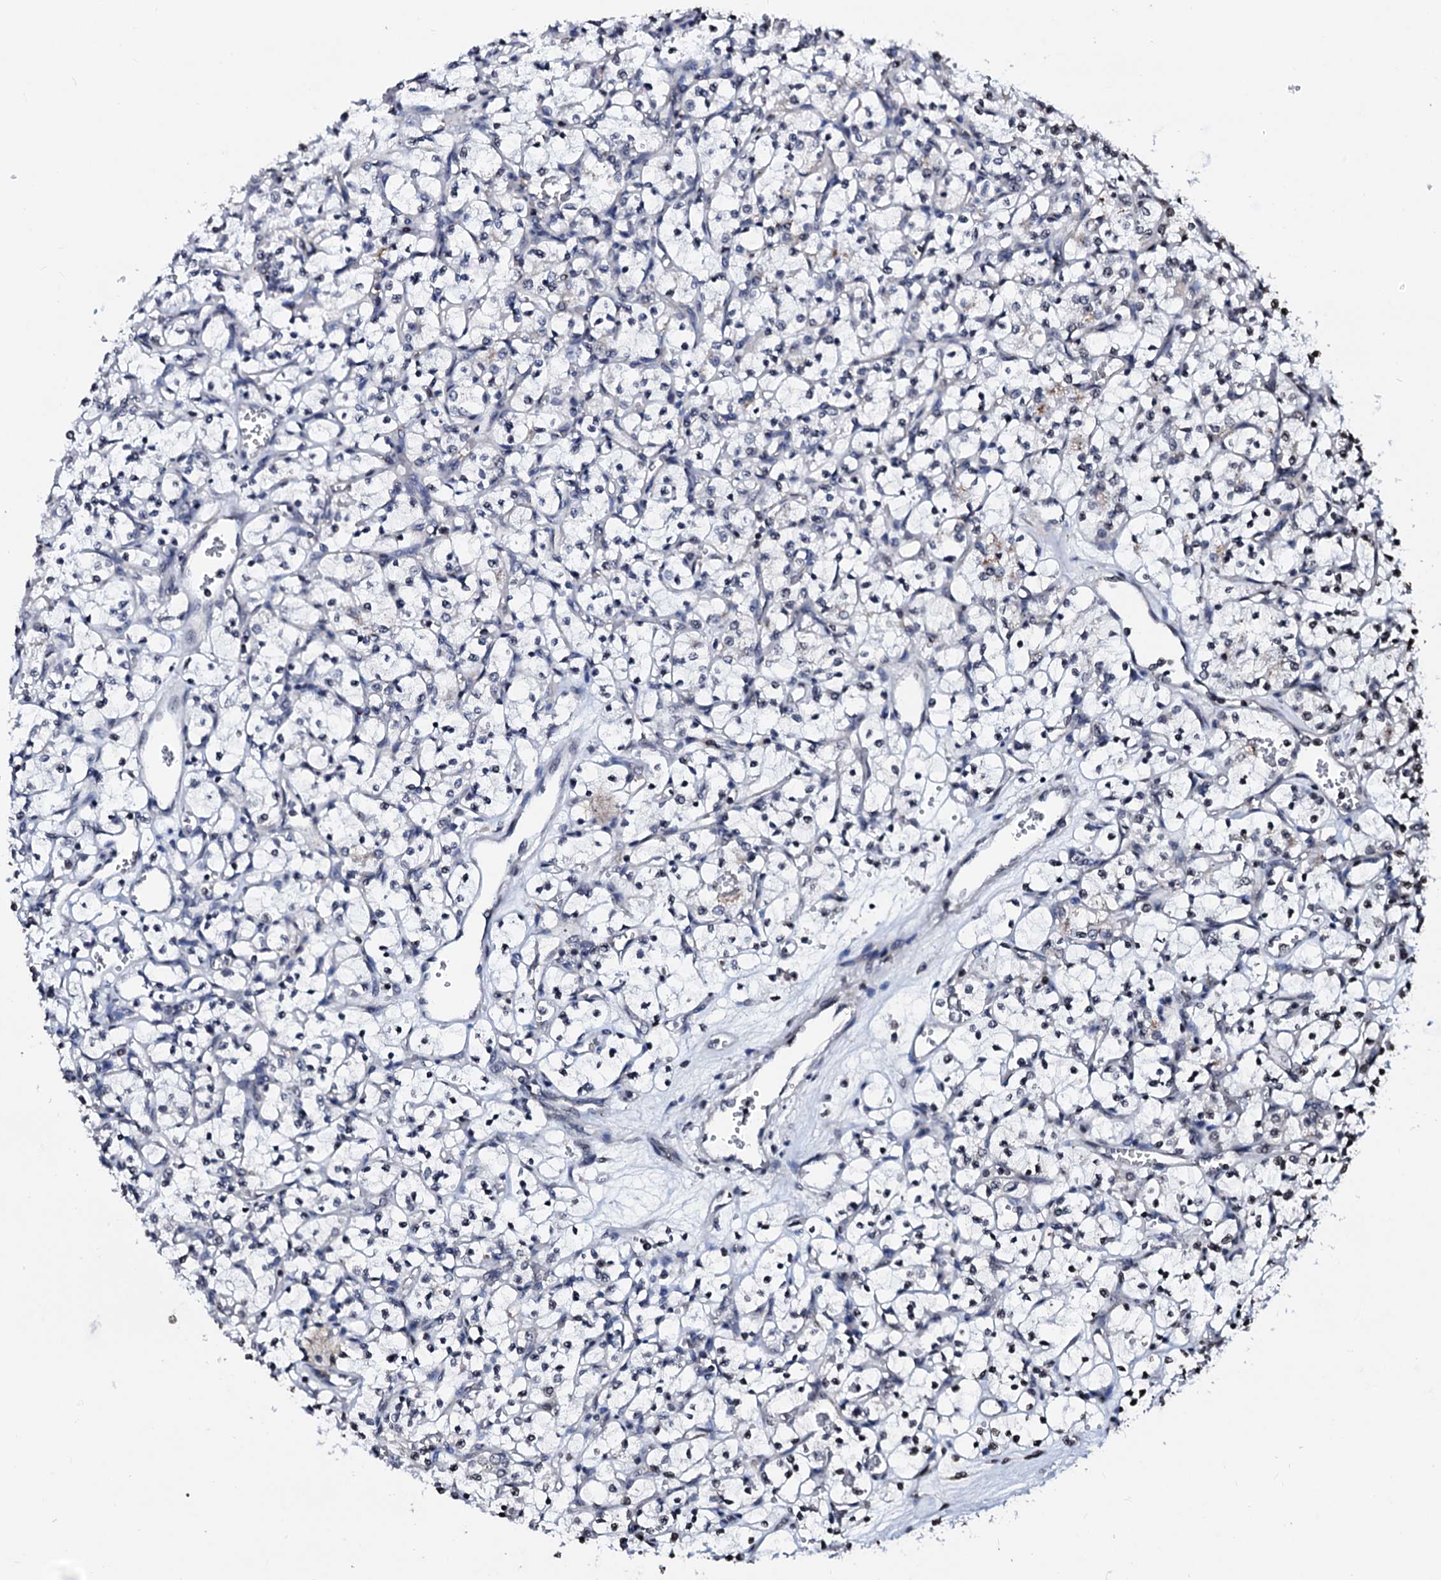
{"staining": {"intensity": "negative", "quantity": "none", "location": "none"}, "tissue": "renal cancer", "cell_type": "Tumor cells", "image_type": "cancer", "snomed": [{"axis": "morphology", "description": "Adenocarcinoma, NOS"}, {"axis": "topography", "description": "Kidney"}], "caption": "A high-resolution histopathology image shows immunohistochemistry staining of adenocarcinoma (renal), which exhibits no significant positivity in tumor cells.", "gene": "LSM11", "patient": {"sex": "female", "age": 69}}